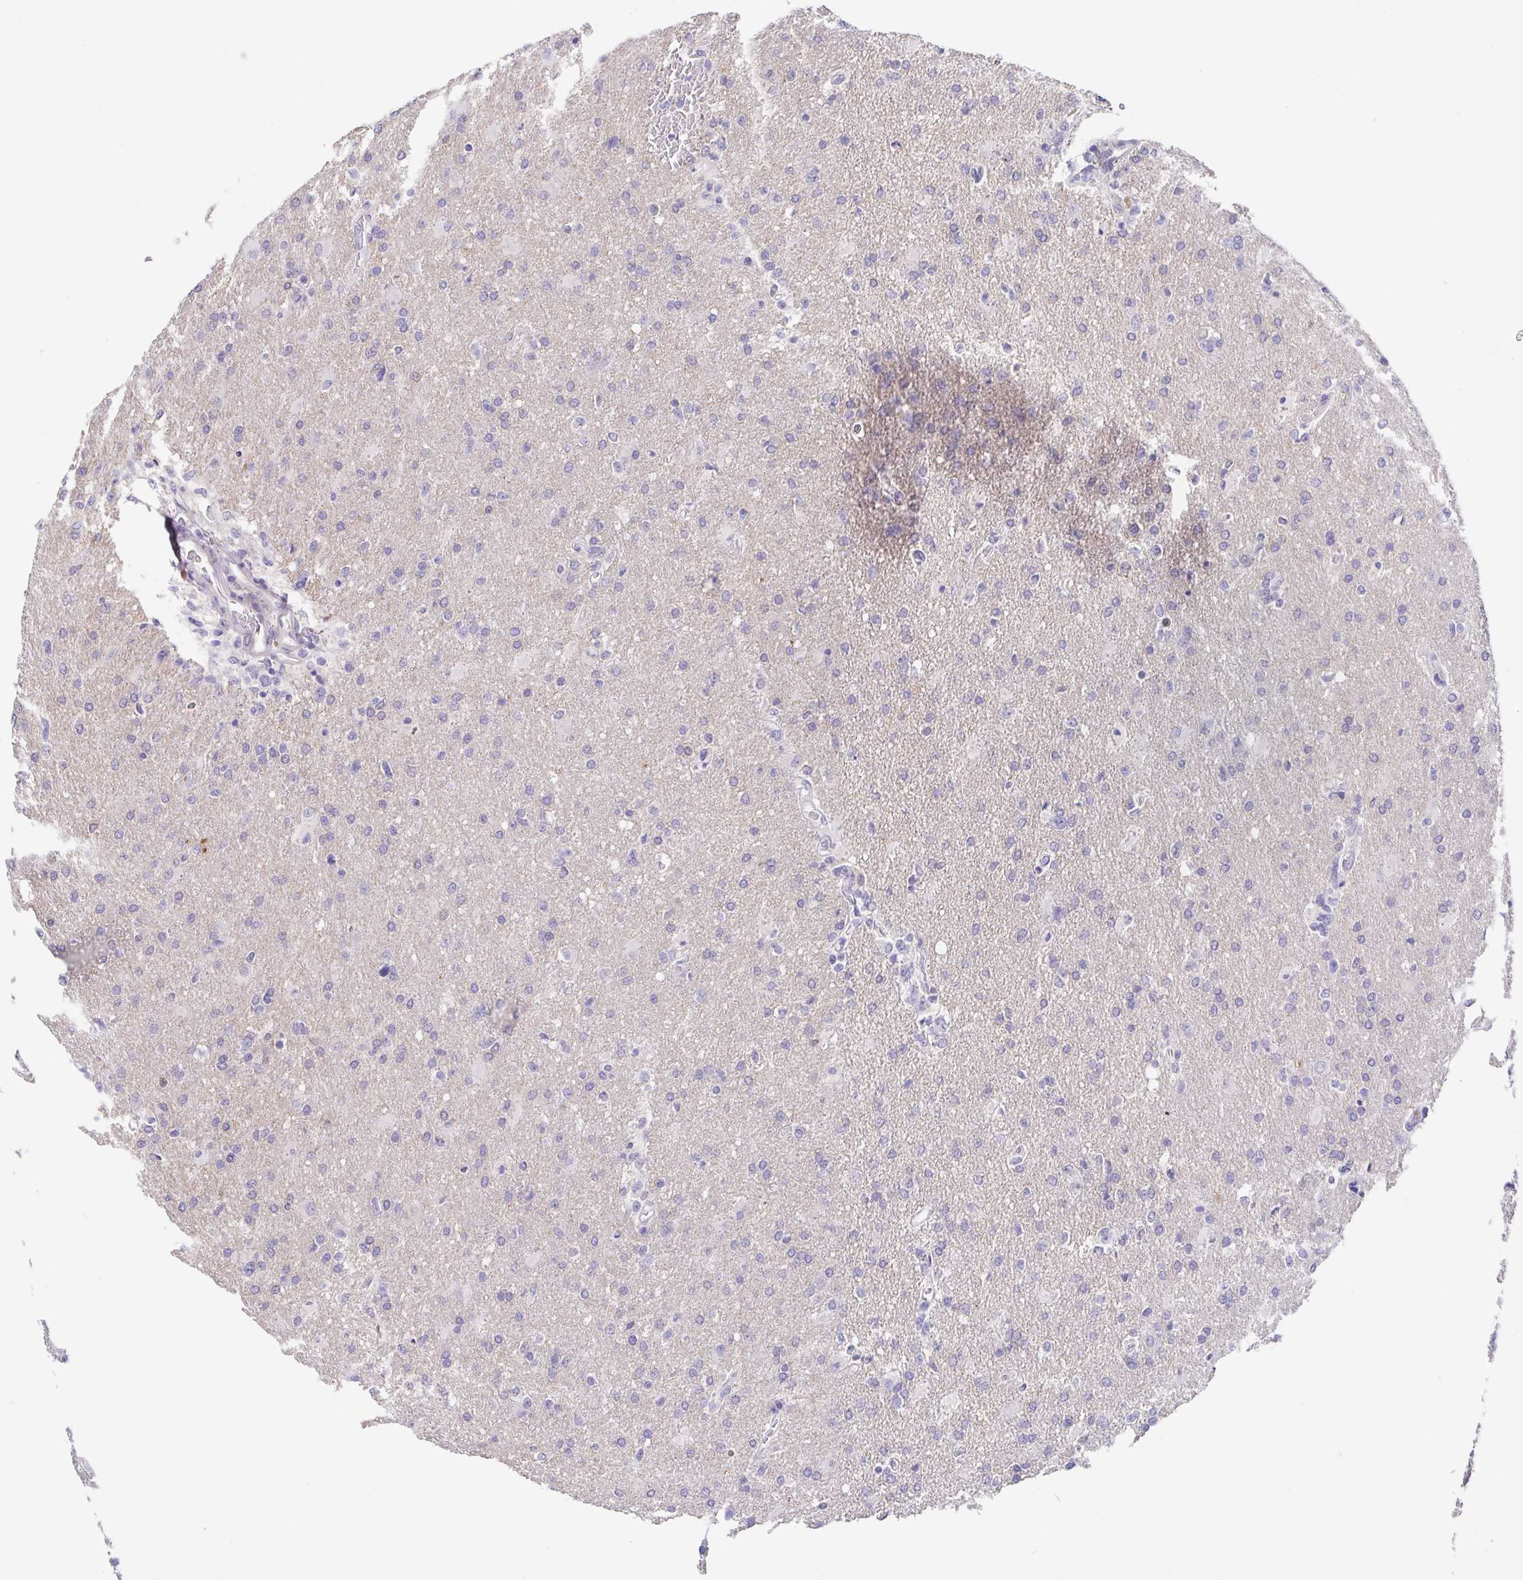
{"staining": {"intensity": "negative", "quantity": "none", "location": "none"}, "tissue": "glioma", "cell_type": "Tumor cells", "image_type": "cancer", "snomed": [{"axis": "morphology", "description": "Glioma, malignant, High grade"}, {"axis": "topography", "description": "Brain"}], "caption": "Tumor cells are negative for brown protein staining in glioma. (DAB immunohistochemistry (IHC), high magnification).", "gene": "FABP3", "patient": {"sex": "male", "age": 68}}